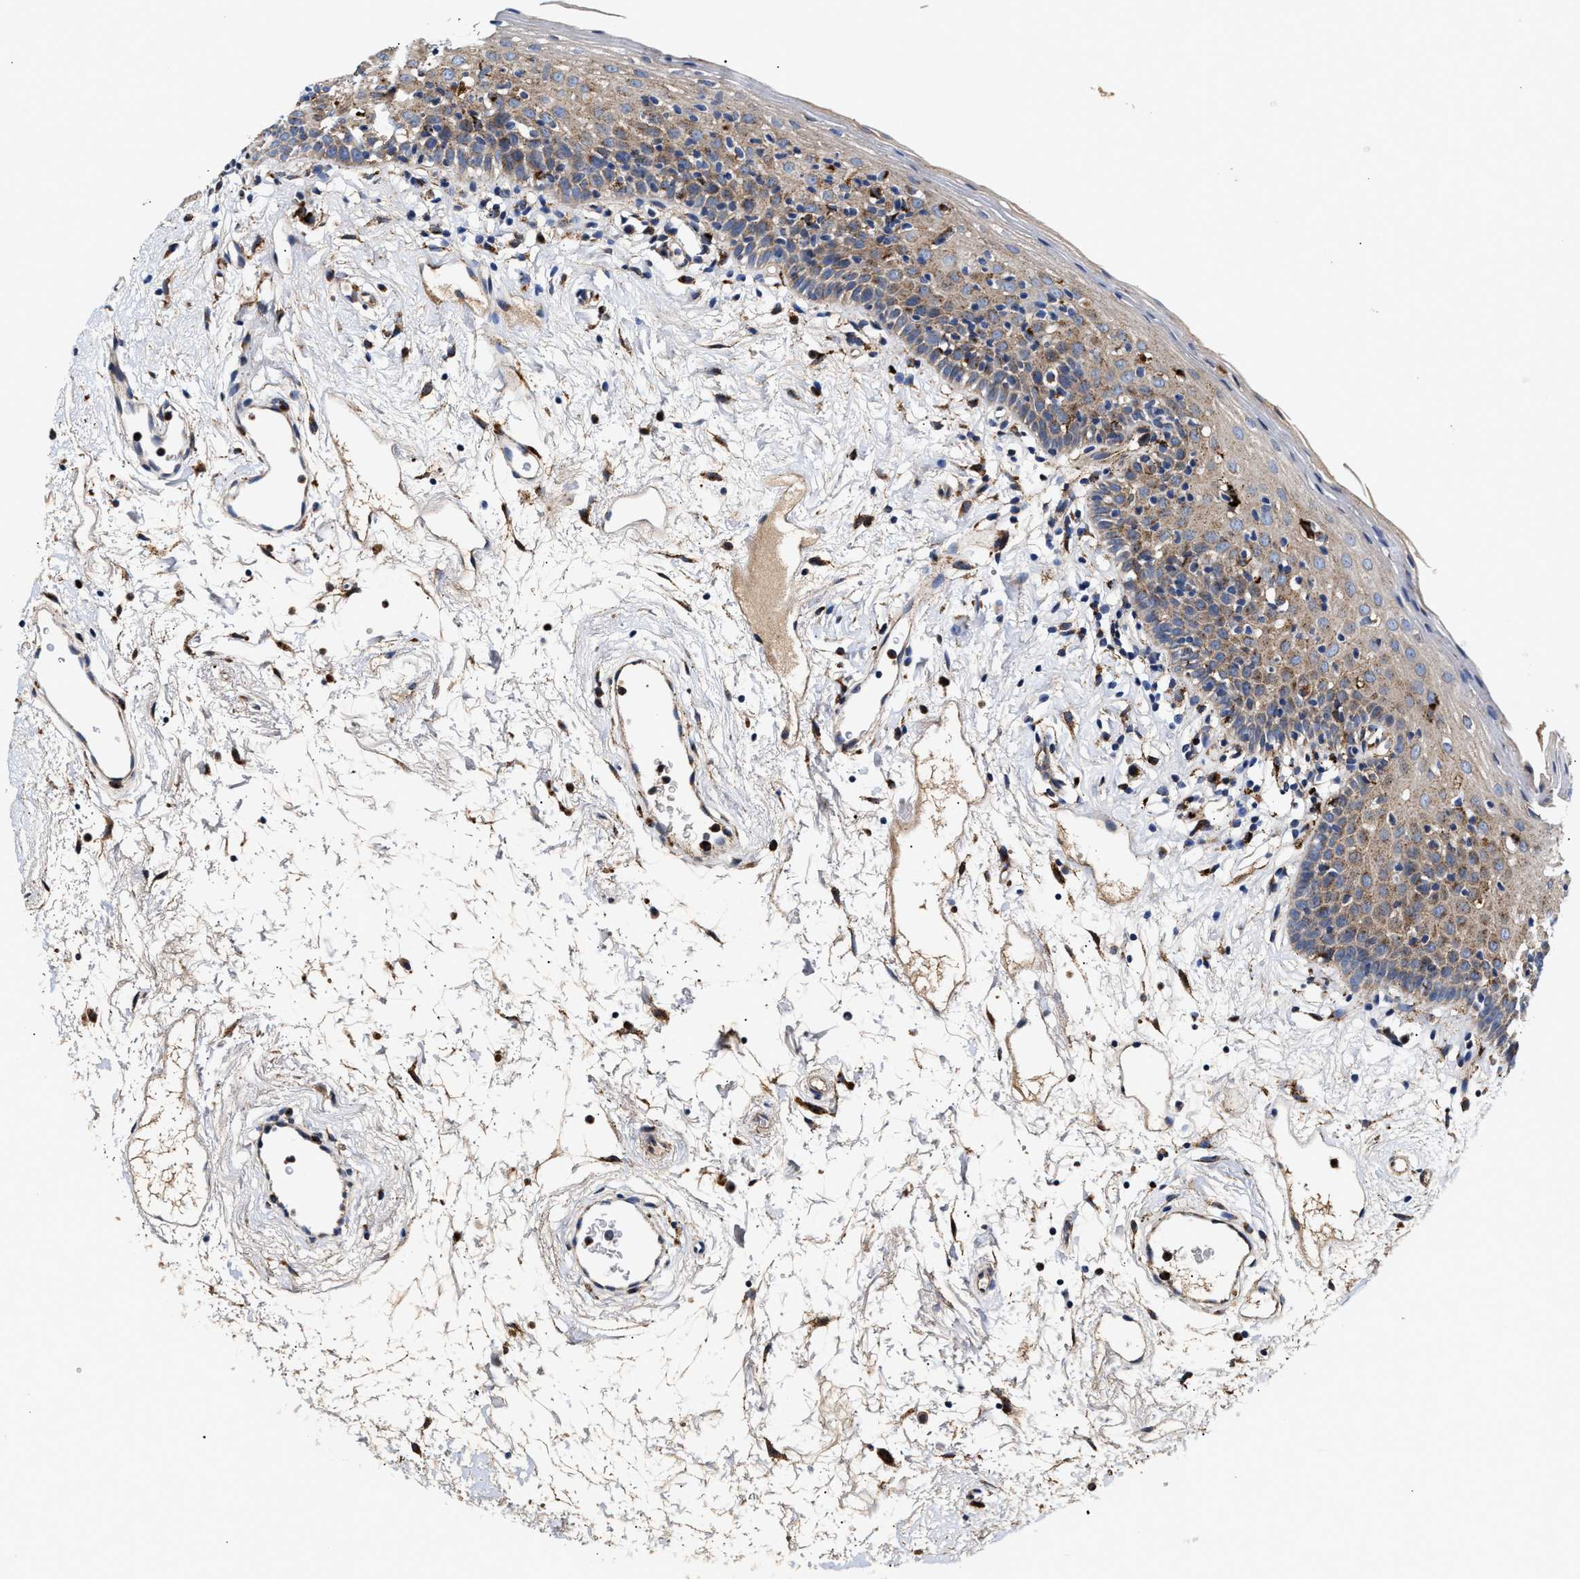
{"staining": {"intensity": "moderate", "quantity": "25%-75%", "location": "cytoplasmic/membranous"}, "tissue": "oral mucosa", "cell_type": "Squamous epithelial cells", "image_type": "normal", "snomed": [{"axis": "morphology", "description": "Normal tissue, NOS"}, {"axis": "topography", "description": "Oral tissue"}], "caption": "High-magnification brightfield microscopy of unremarkable oral mucosa stained with DAB (brown) and counterstained with hematoxylin (blue). squamous epithelial cells exhibit moderate cytoplasmic/membranous expression is appreciated in about25%-75% of cells. (DAB = brown stain, brightfield microscopy at high magnification).", "gene": "CCDC146", "patient": {"sex": "male", "age": 66}}